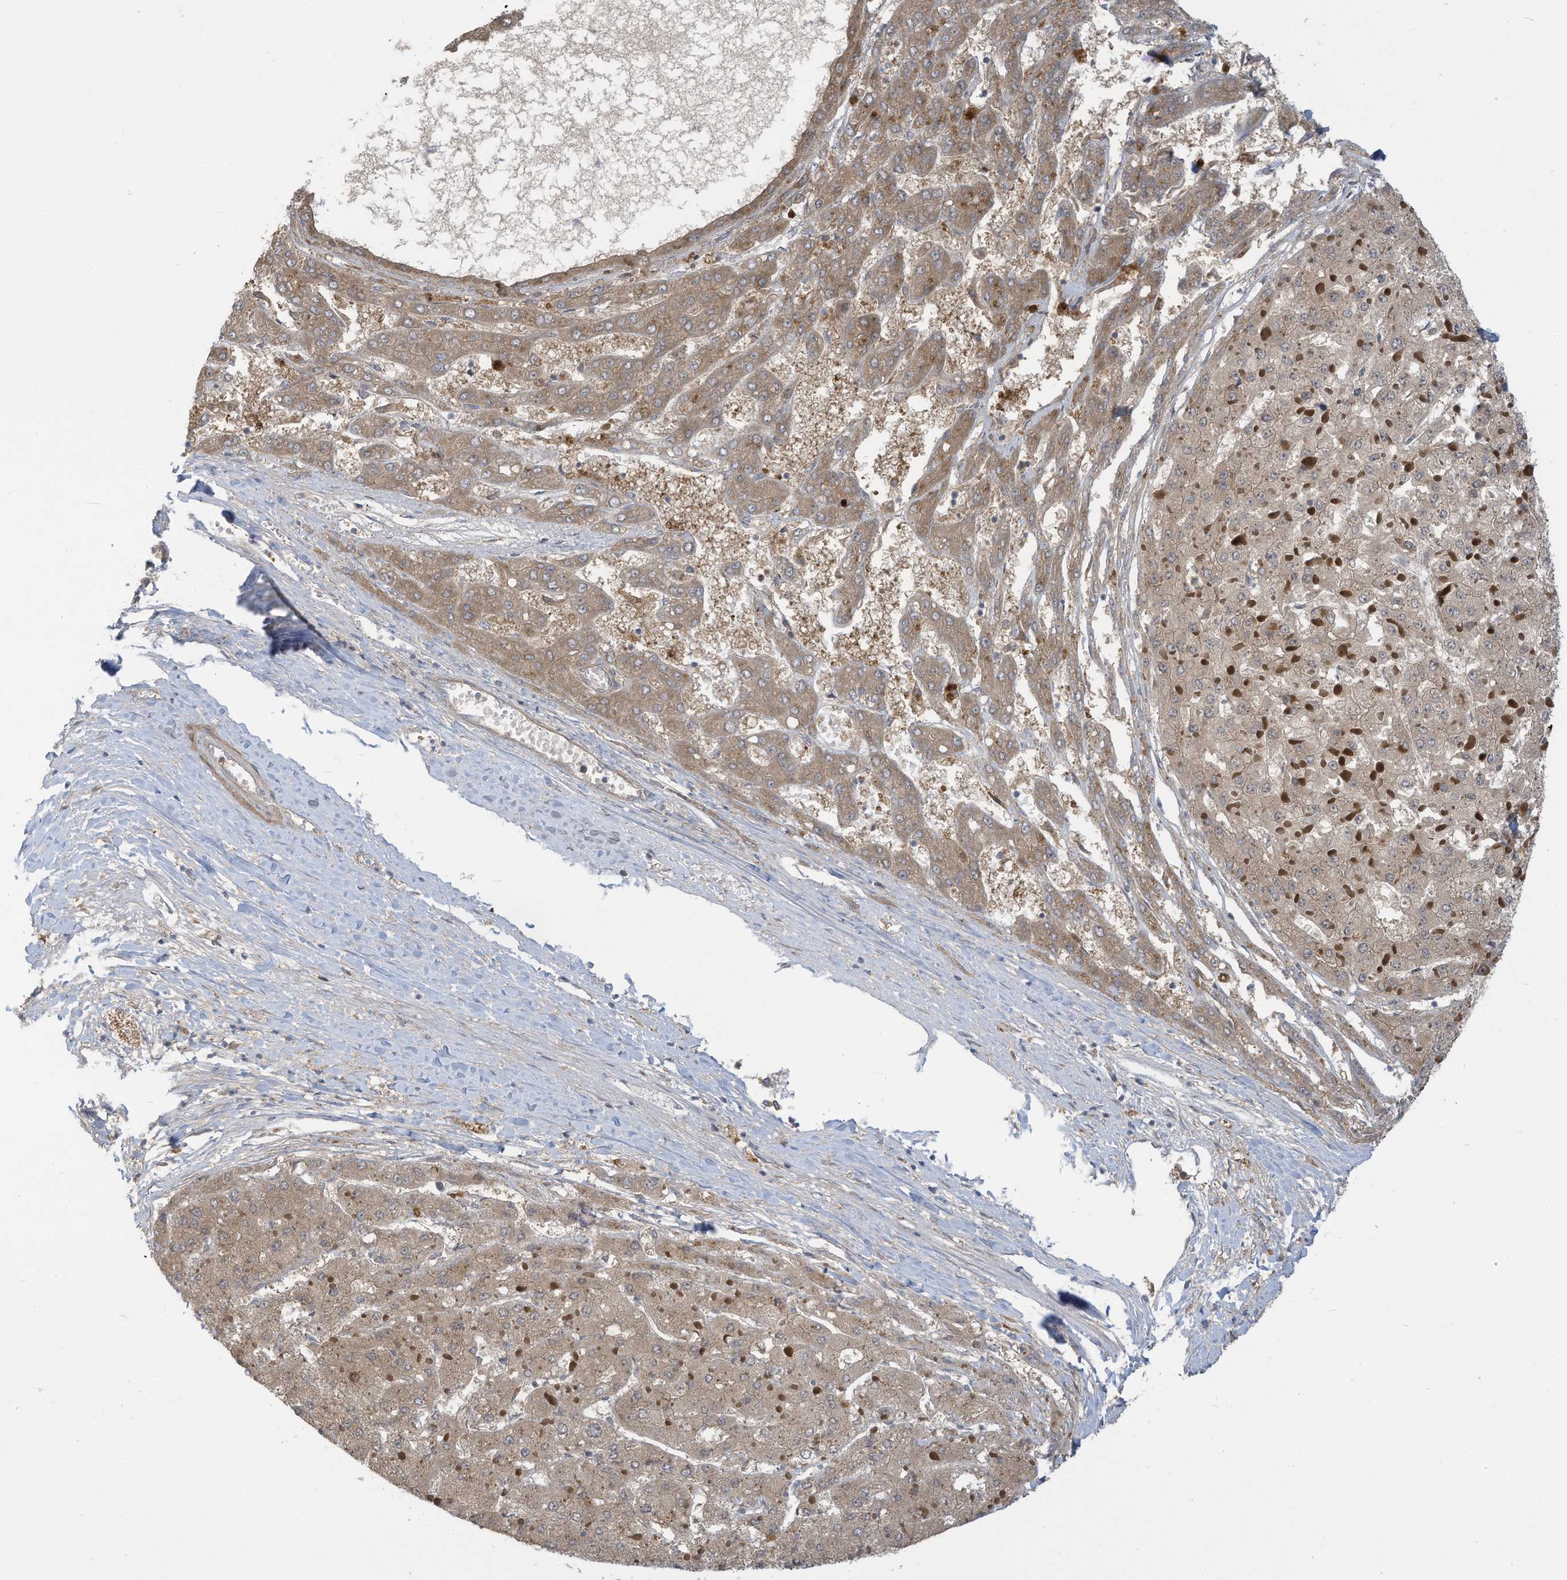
{"staining": {"intensity": "moderate", "quantity": ">75%", "location": "cytoplasmic/membranous"}, "tissue": "liver cancer", "cell_type": "Tumor cells", "image_type": "cancer", "snomed": [{"axis": "morphology", "description": "Carcinoma, Hepatocellular, NOS"}, {"axis": "topography", "description": "Liver"}], "caption": "Immunohistochemical staining of human liver cancer shows medium levels of moderate cytoplasmic/membranous protein expression in approximately >75% of tumor cells. (Brightfield microscopy of DAB IHC at high magnification).", "gene": "ADI1", "patient": {"sex": "female", "age": 73}}